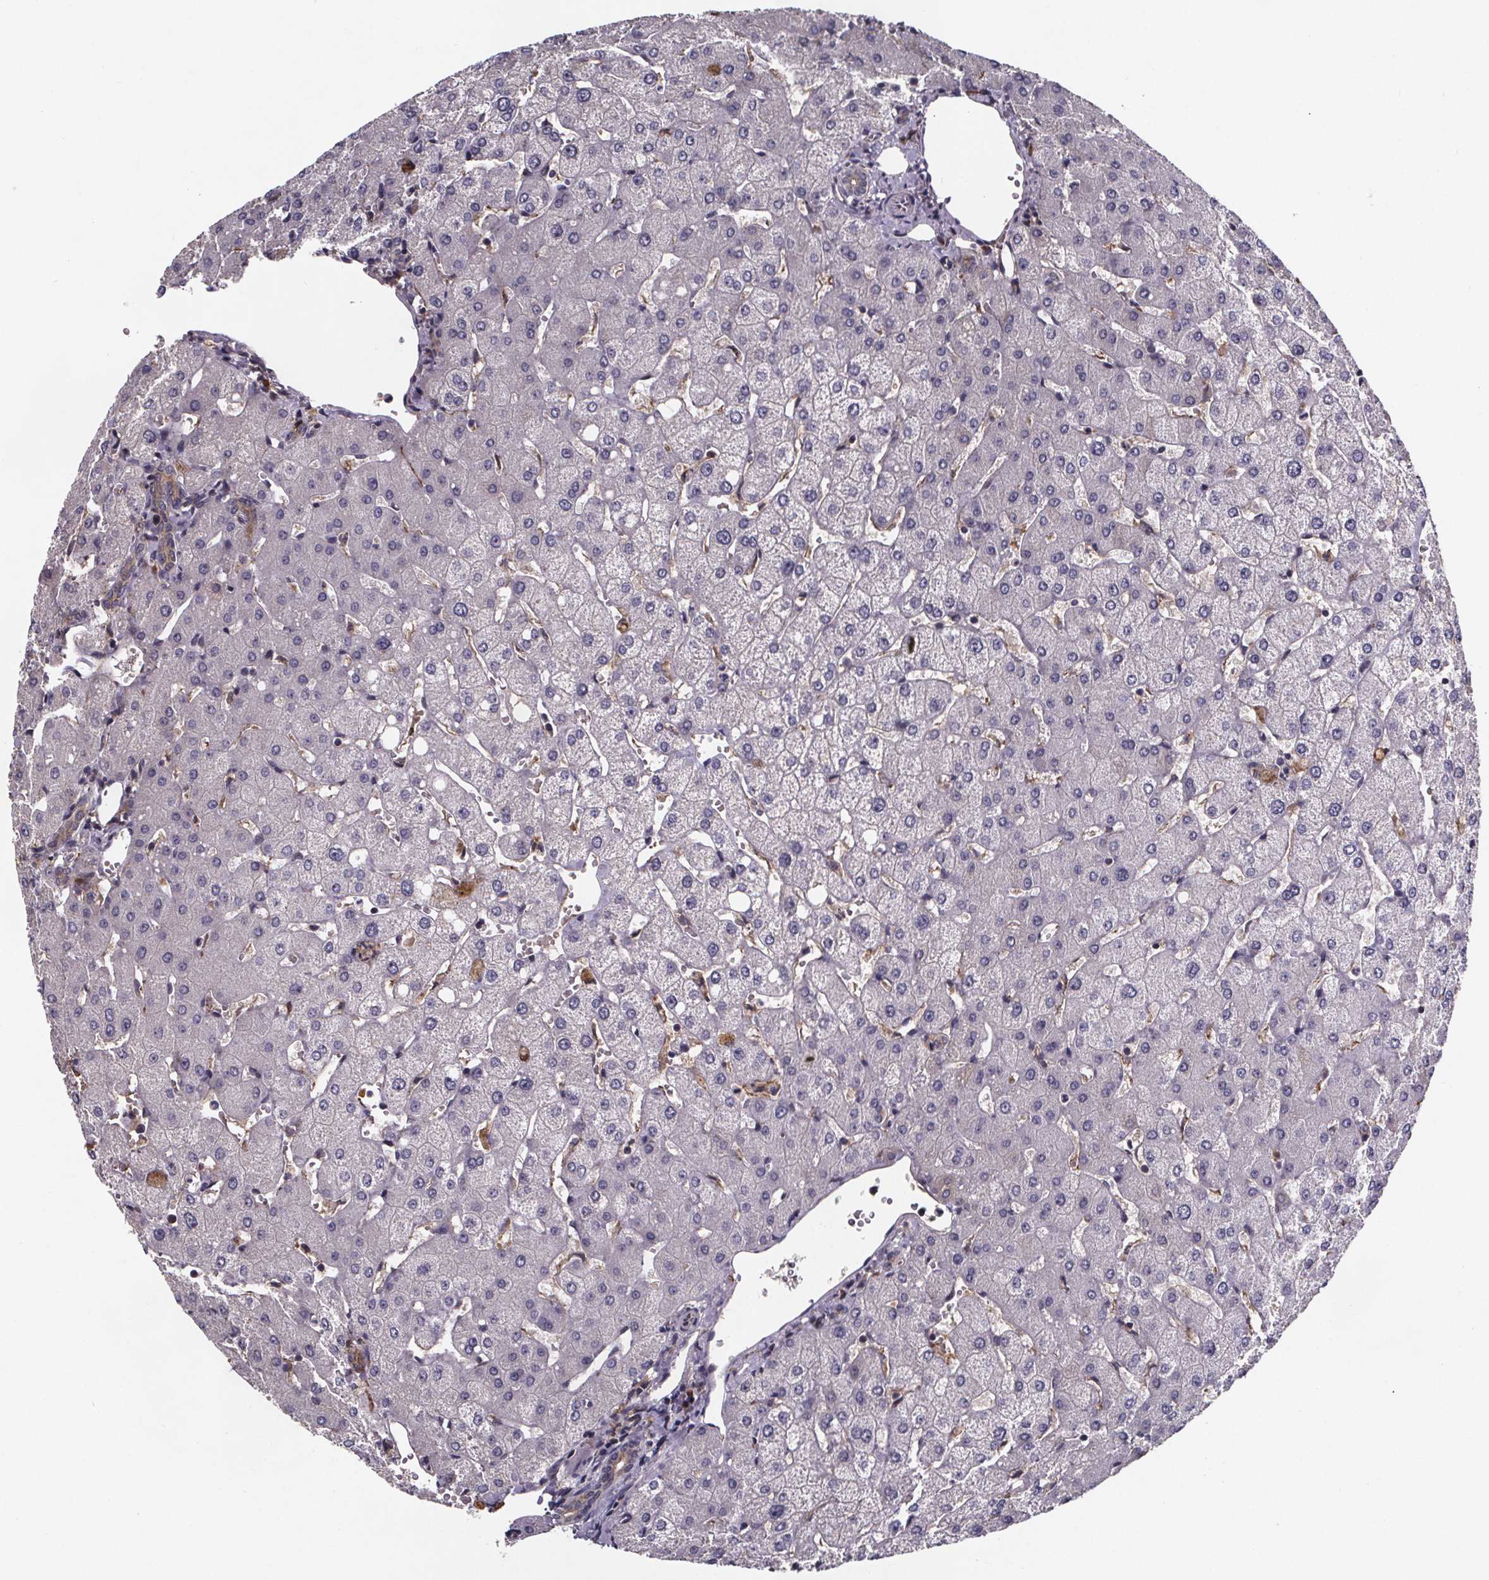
{"staining": {"intensity": "negative", "quantity": "none", "location": "none"}, "tissue": "liver", "cell_type": "Cholangiocytes", "image_type": "normal", "snomed": [{"axis": "morphology", "description": "Normal tissue, NOS"}, {"axis": "topography", "description": "Liver"}], "caption": "High magnification brightfield microscopy of normal liver stained with DAB (3,3'-diaminobenzidine) (brown) and counterstained with hematoxylin (blue): cholangiocytes show no significant positivity.", "gene": "FASTKD3", "patient": {"sex": "female", "age": 54}}